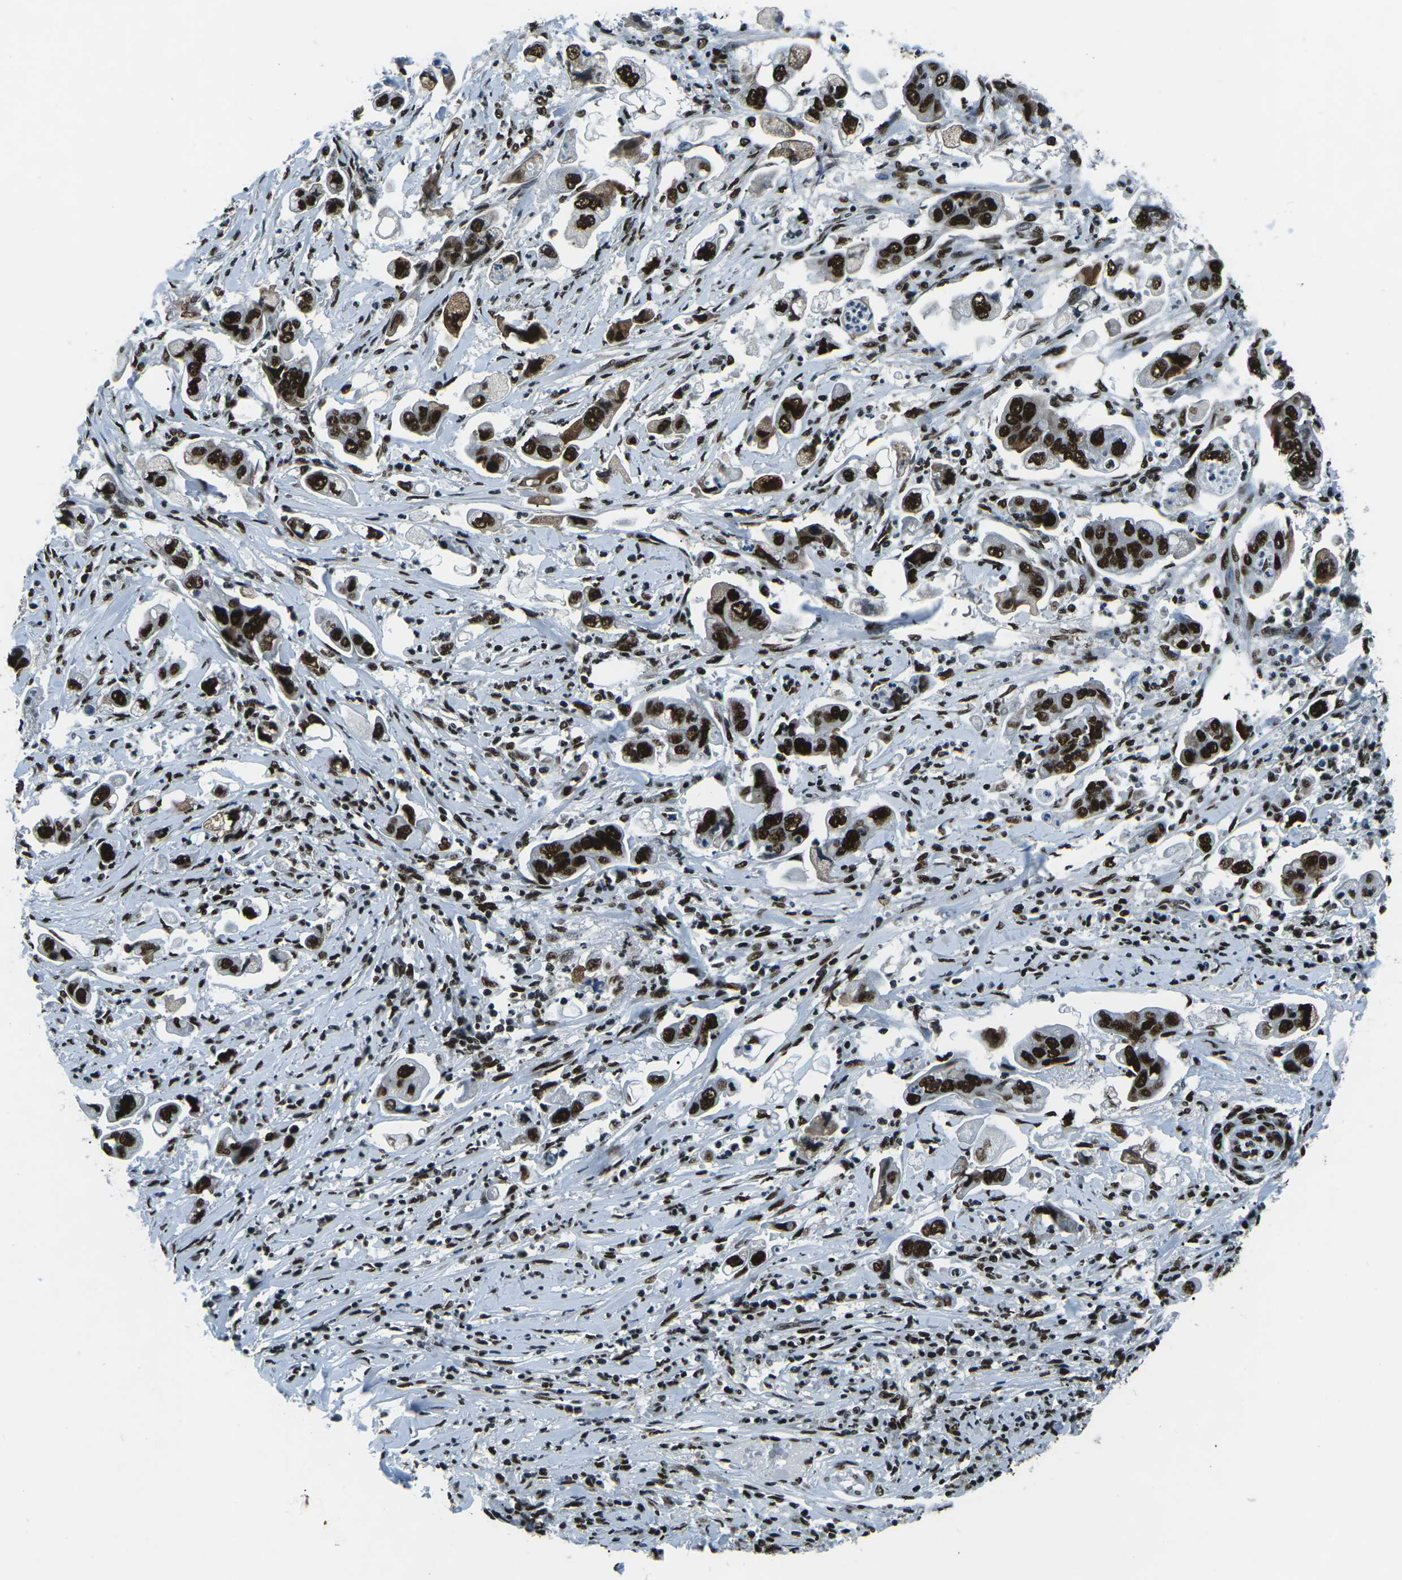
{"staining": {"intensity": "strong", "quantity": ">75%", "location": "nuclear"}, "tissue": "stomach cancer", "cell_type": "Tumor cells", "image_type": "cancer", "snomed": [{"axis": "morphology", "description": "Adenocarcinoma, NOS"}, {"axis": "topography", "description": "Stomach"}], "caption": "IHC micrograph of human stomach adenocarcinoma stained for a protein (brown), which demonstrates high levels of strong nuclear expression in approximately >75% of tumor cells.", "gene": "HNRNPL", "patient": {"sex": "male", "age": 62}}